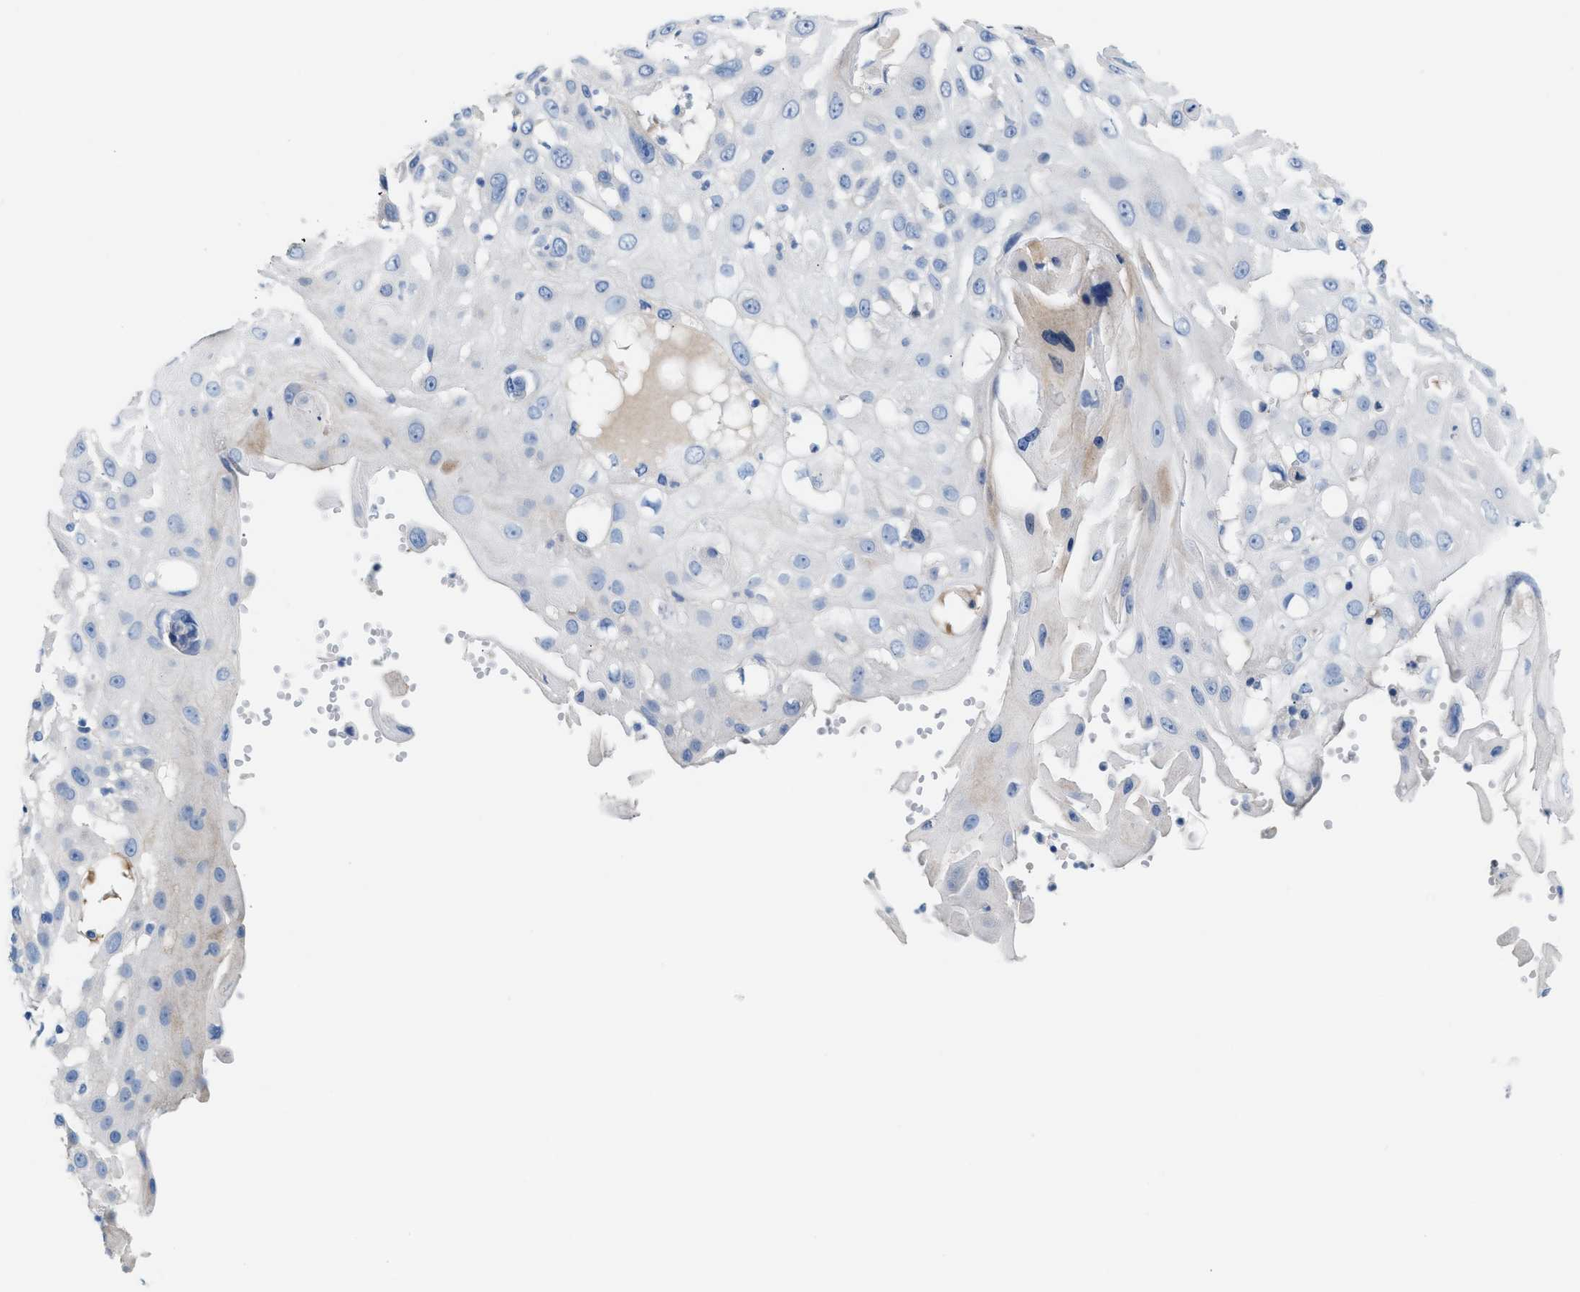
{"staining": {"intensity": "negative", "quantity": "none", "location": "none"}, "tissue": "skin cancer", "cell_type": "Tumor cells", "image_type": "cancer", "snomed": [{"axis": "morphology", "description": "Squamous cell carcinoma, NOS"}, {"axis": "topography", "description": "Skin"}], "caption": "This is a image of immunohistochemistry staining of skin cancer, which shows no positivity in tumor cells.", "gene": "MPP3", "patient": {"sex": "female", "age": 44}}